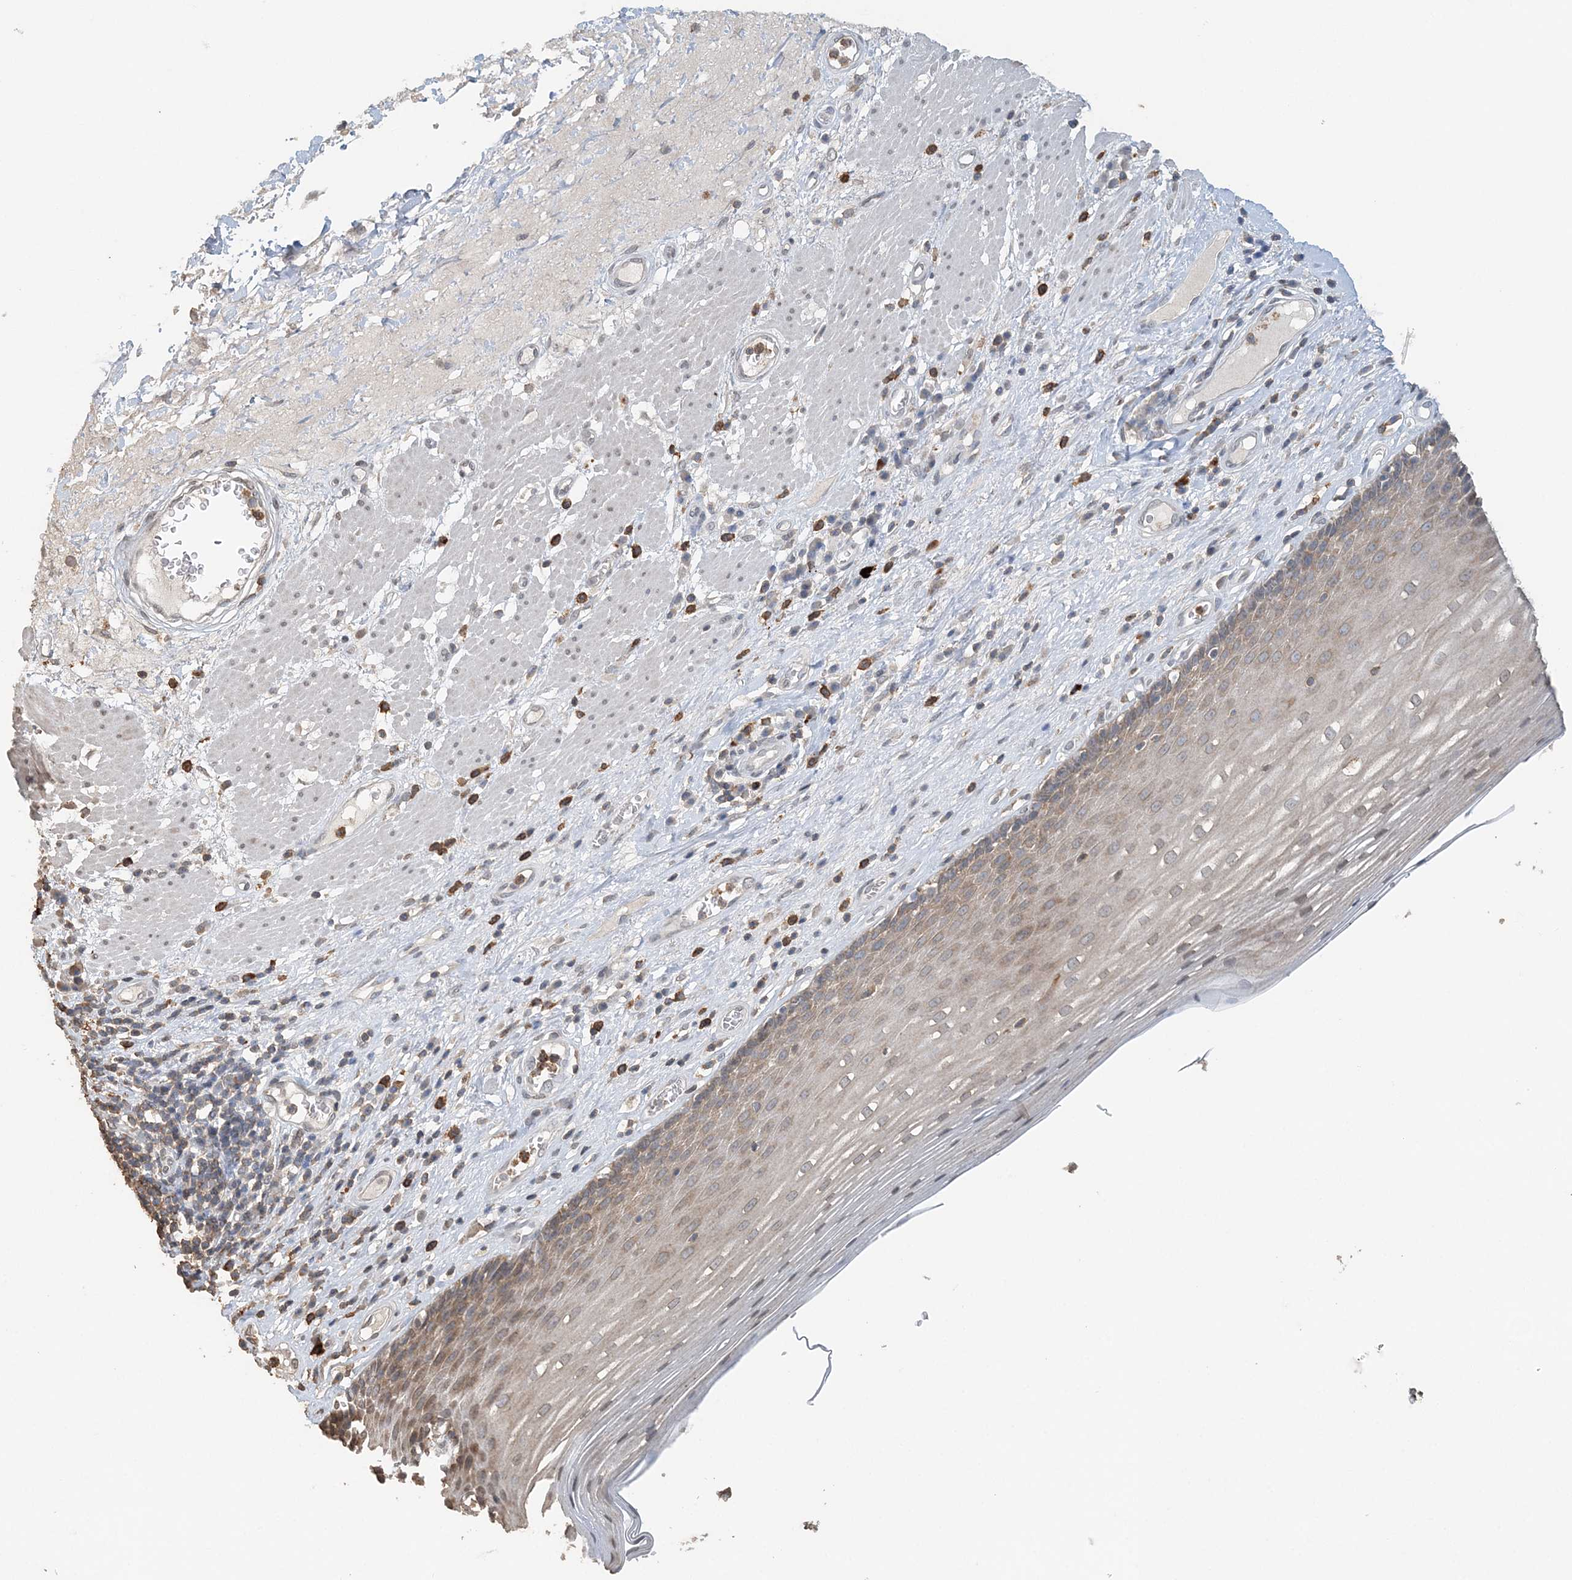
{"staining": {"intensity": "weak", "quantity": "25%-75%", "location": "cytoplasmic/membranous"}, "tissue": "esophagus", "cell_type": "Squamous epithelial cells", "image_type": "normal", "snomed": [{"axis": "morphology", "description": "Normal tissue, NOS"}, {"axis": "topography", "description": "Esophagus"}], "caption": "Protein staining by immunohistochemistry (IHC) reveals weak cytoplasmic/membranous staining in about 25%-75% of squamous epithelial cells in benign esophagus.", "gene": "FAM110A", "patient": {"sex": "male", "age": 62}}